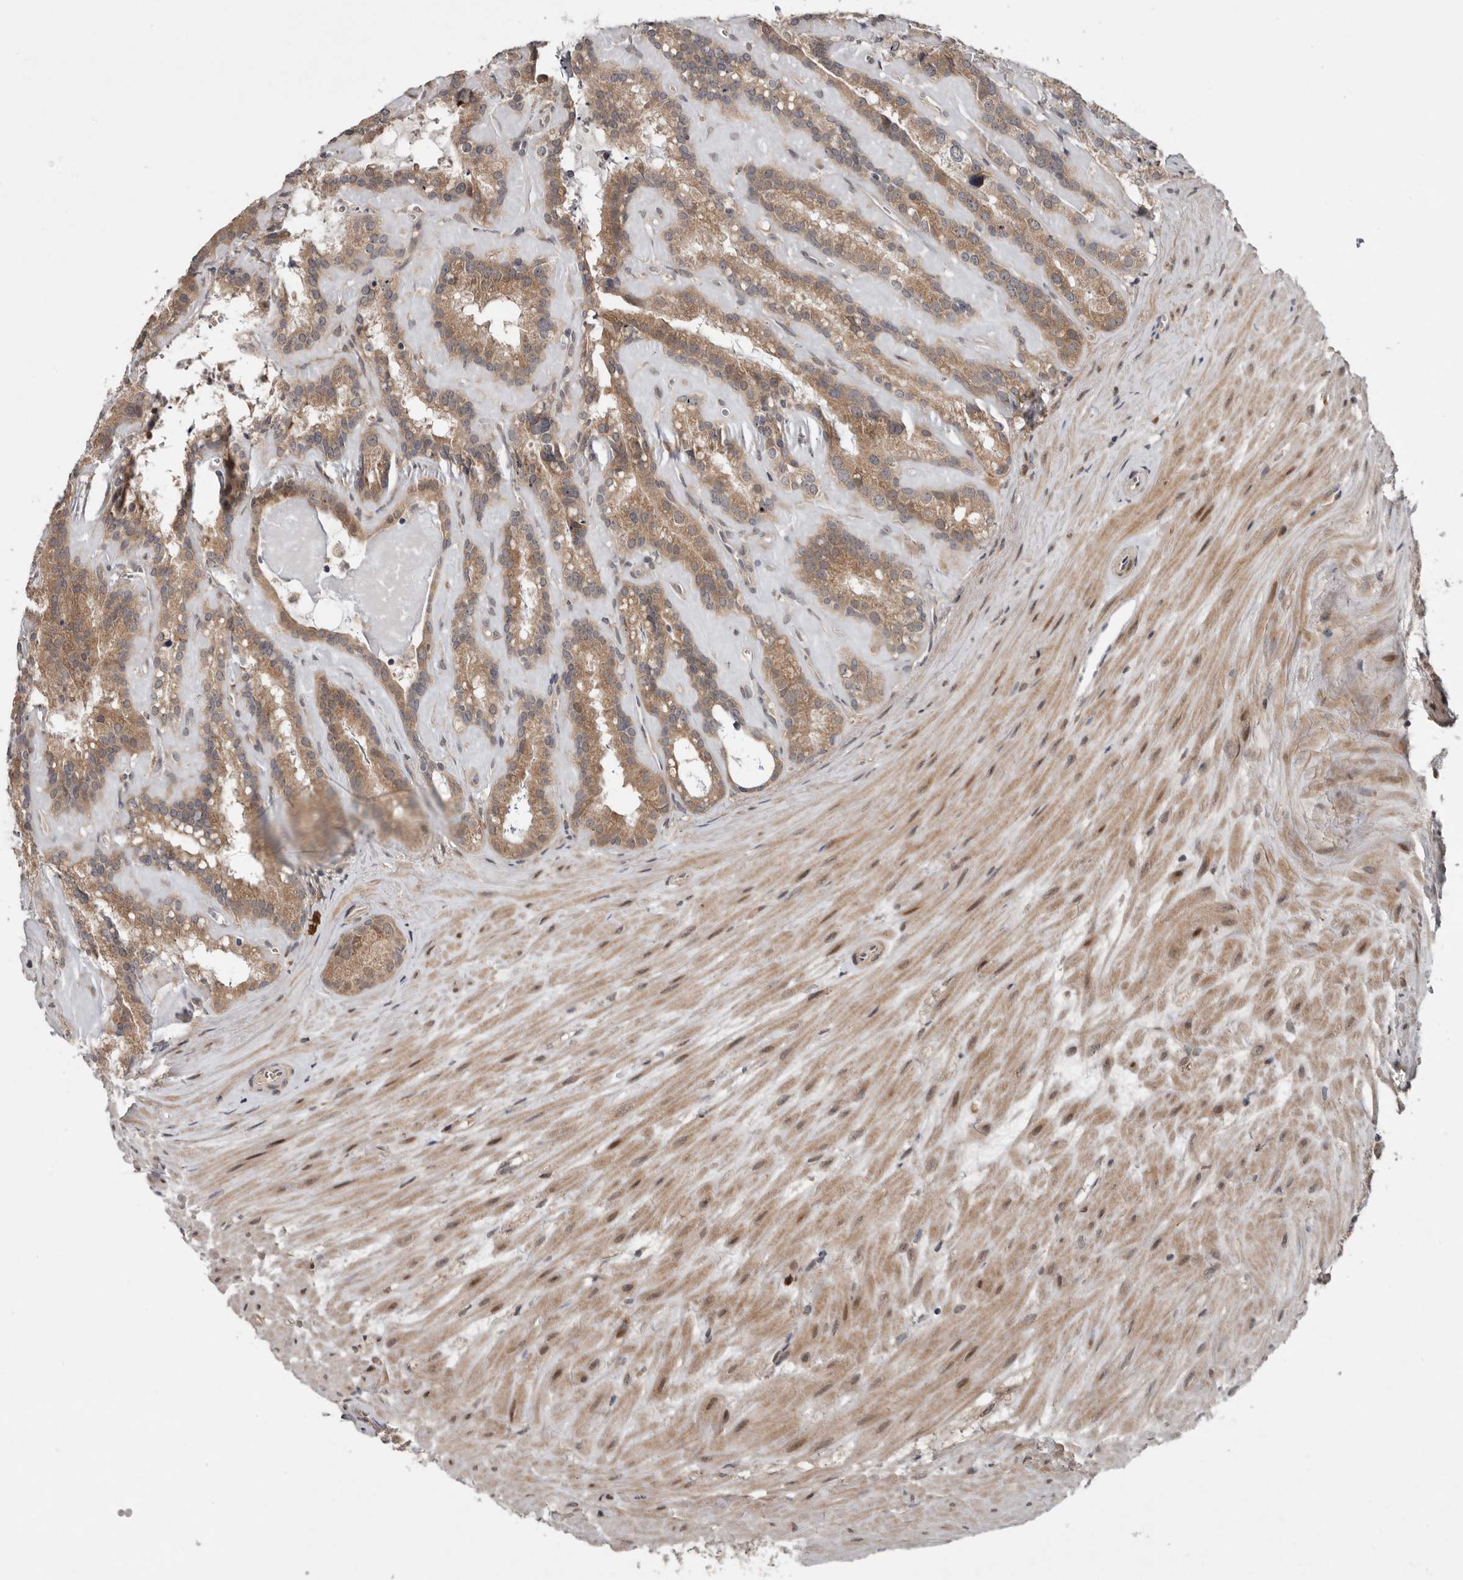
{"staining": {"intensity": "moderate", "quantity": ">75%", "location": "cytoplasmic/membranous"}, "tissue": "seminal vesicle", "cell_type": "Glandular cells", "image_type": "normal", "snomed": [{"axis": "morphology", "description": "Normal tissue, NOS"}, {"axis": "topography", "description": "Prostate"}, {"axis": "topography", "description": "Seminal veicle"}], "caption": "The immunohistochemical stain labels moderate cytoplasmic/membranous staining in glandular cells of normal seminal vesicle.", "gene": "CHML", "patient": {"sex": "male", "age": 59}}